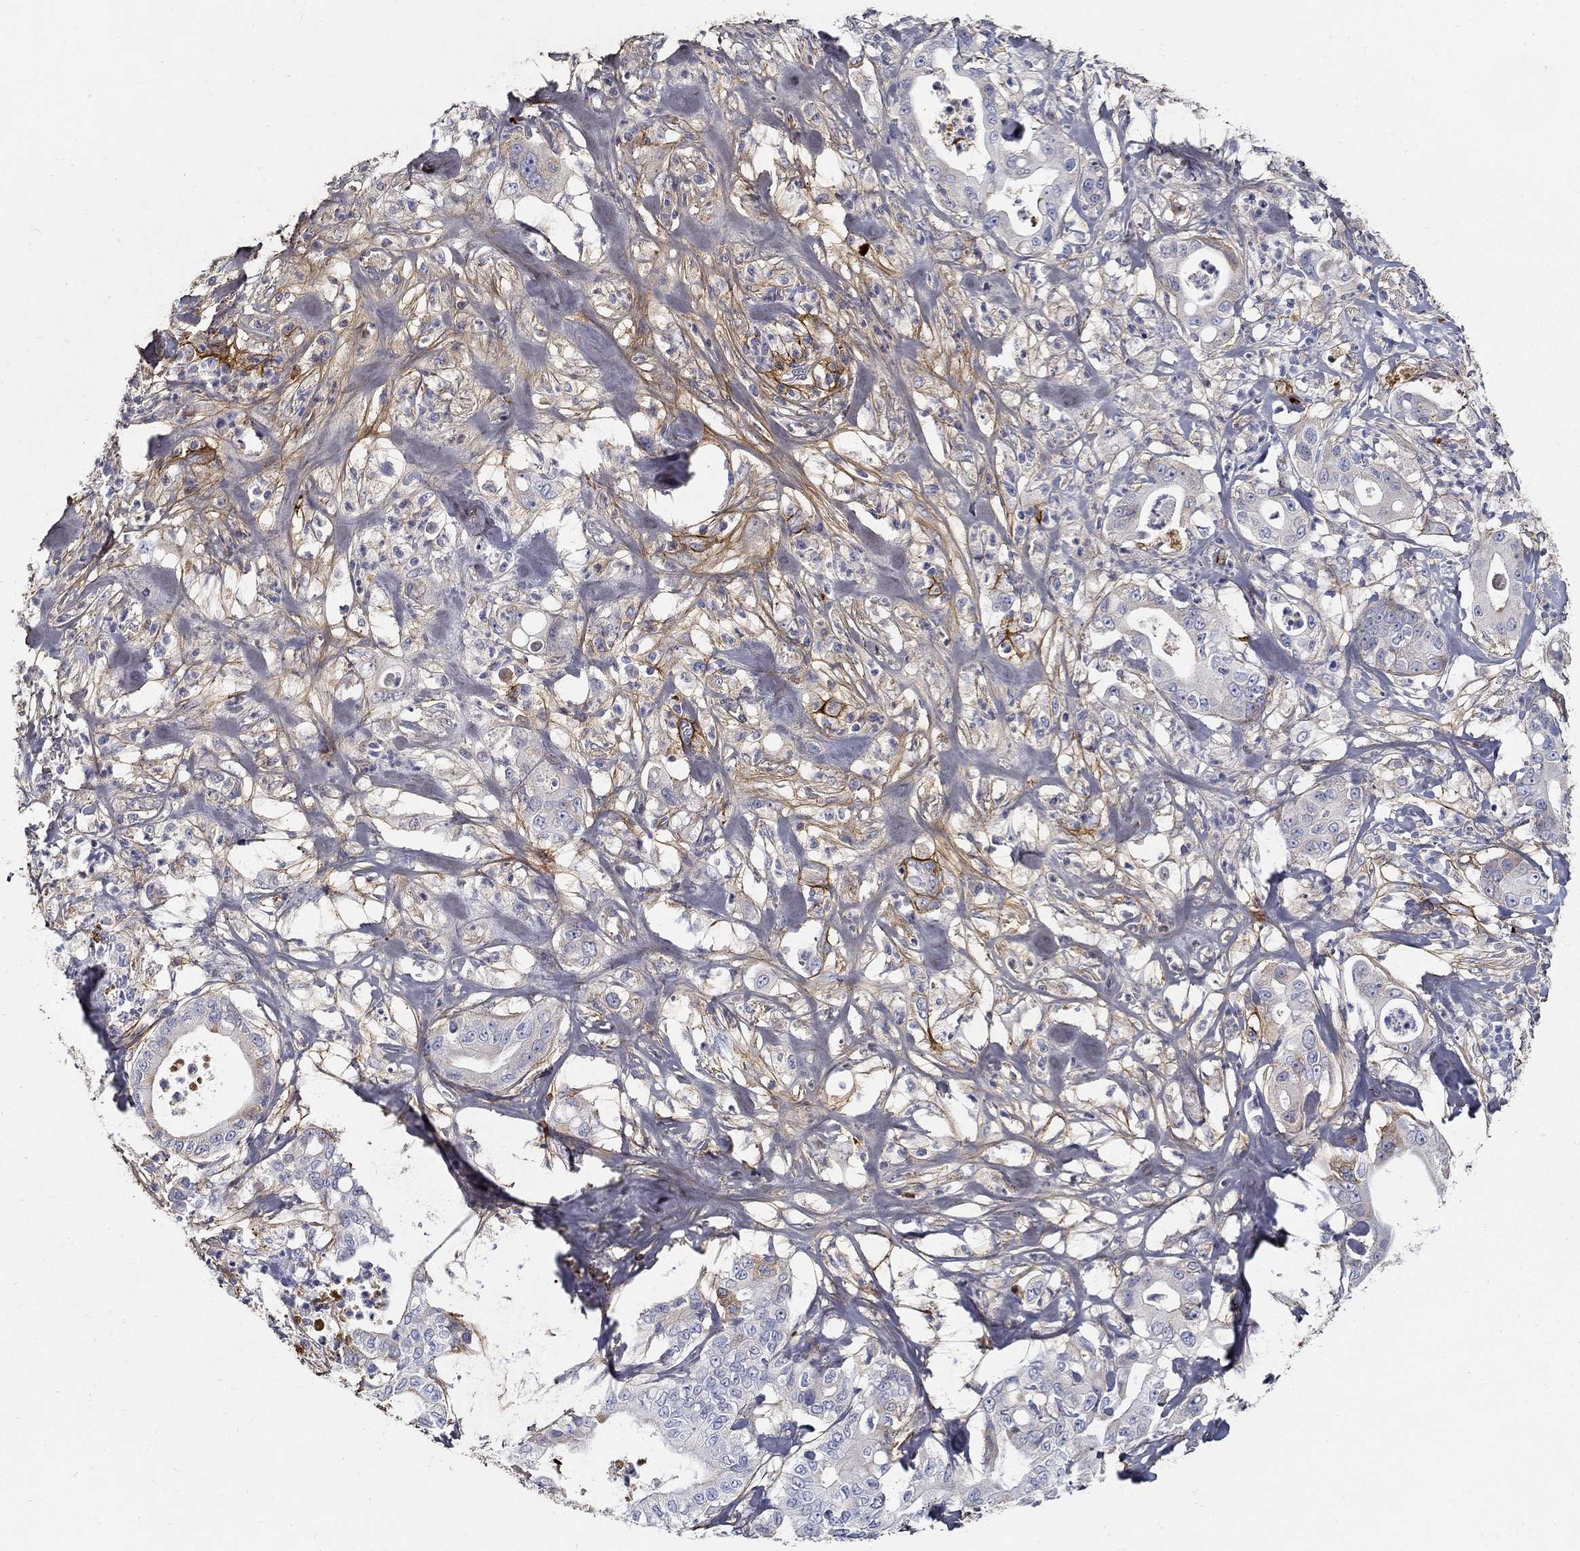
{"staining": {"intensity": "moderate", "quantity": "<25%", "location": "cytoplasmic/membranous"}, "tissue": "pancreatic cancer", "cell_type": "Tumor cells", "image_type": "cancer", "snomed": [{"axis": "morphology", "description": "Adenocarcinoma, NOS"}, {"axis": "topography", "description": "Pancreas"}], "caption": "A brown stain shows moderate cytoplasmic/membranous positivity of a protein in human pancreatic adenocarcinoma tumor cells.", "gene": "TGFBI", "patient": {"sex": "male", "age": 71}}